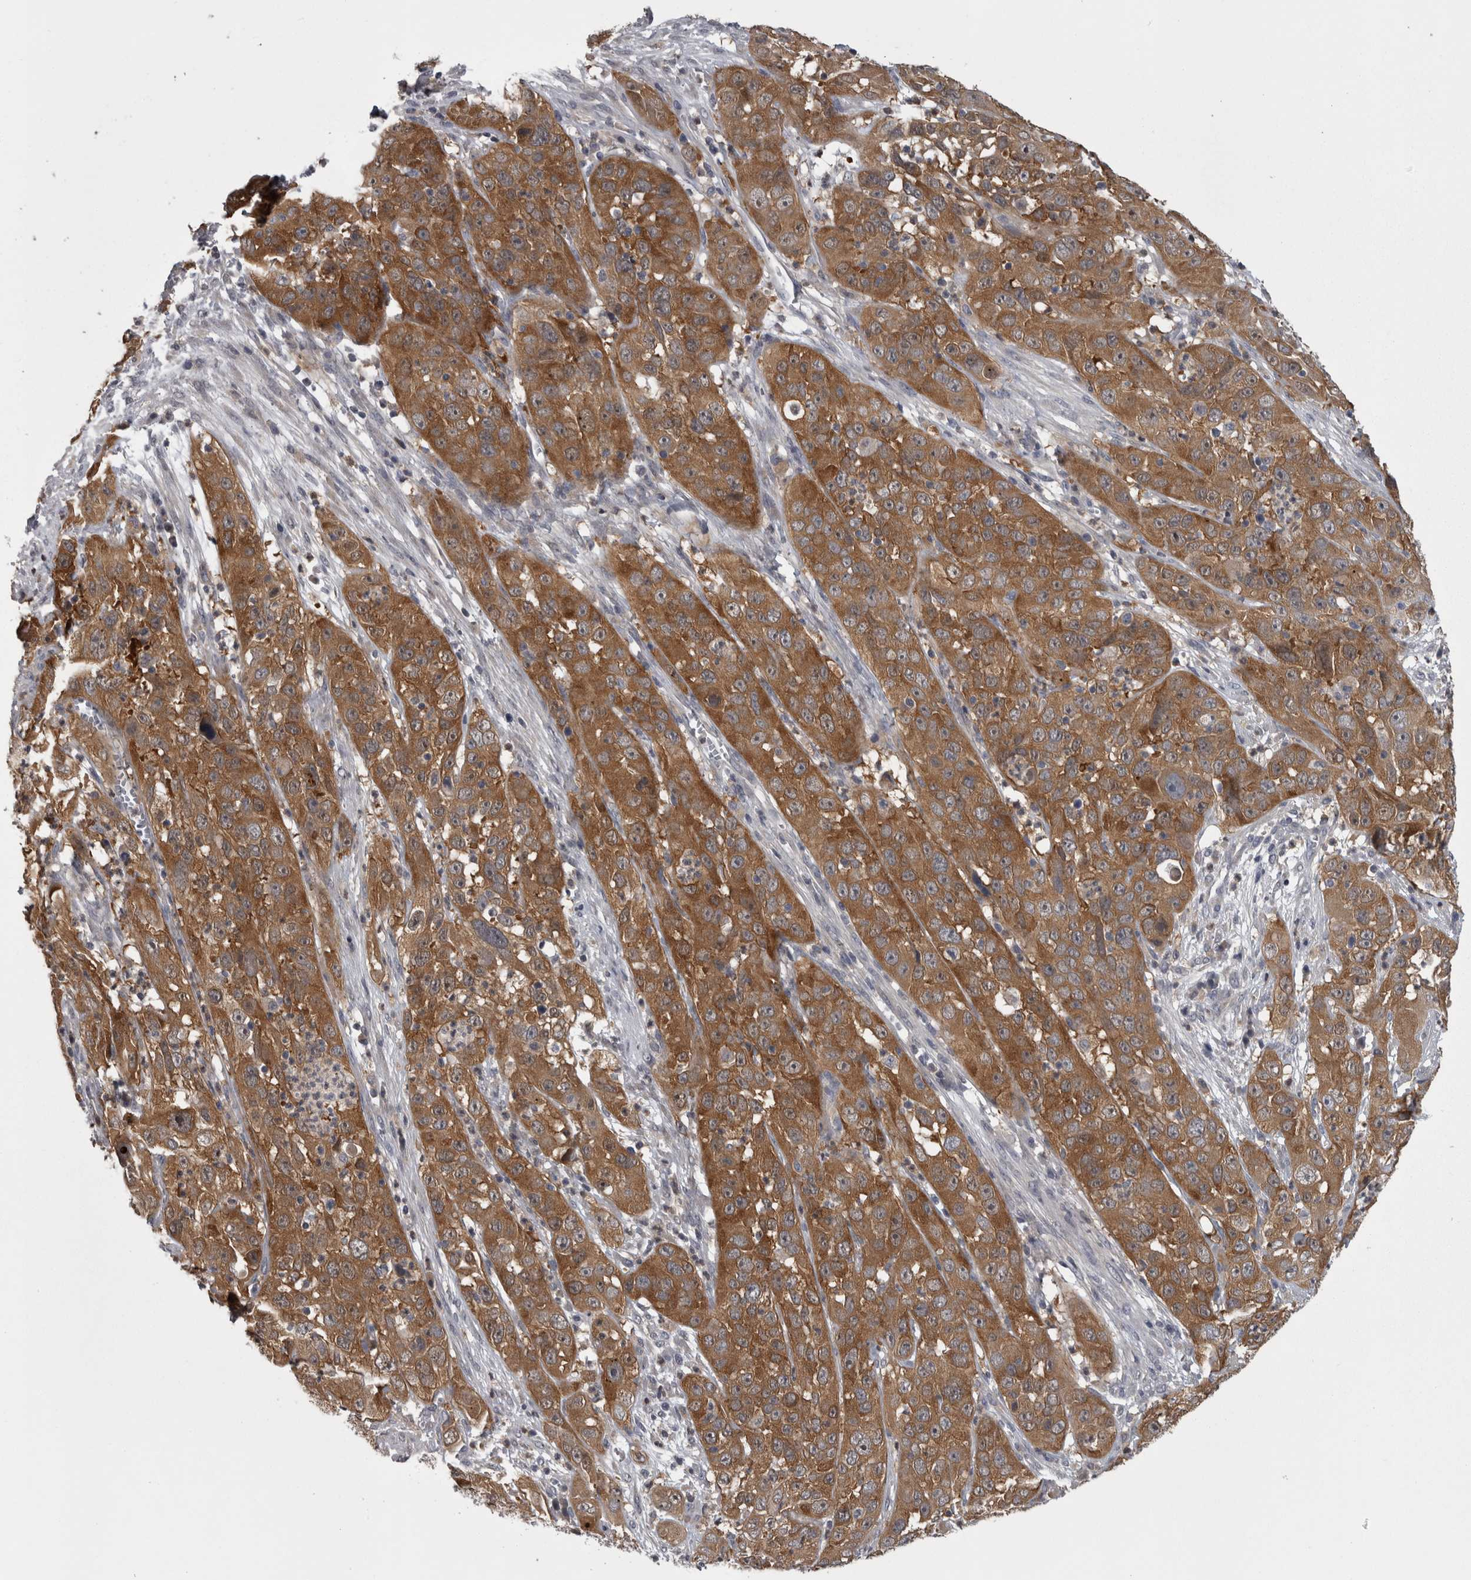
{"staining": {"intensity": "moderate", "quantity": ">75%", "location": "cytoplasmic/membranous"}, "tissue": "cervical cancer", "cell_type": "Tumor cells", "image_type": "cancer", "snomed": [{"axis": "morphology", "description": "Squamous cell carcinoma, NOS"}, {"axis": "topography", "description": "Cervix"}], "caption": "This histopathology image exhibits cervical squamous cell carcinoma stained with immunohistochemistry (IHC) to label a protein in brown. The cytoplasmic/membranous of tumor cells show moderate positivity for the protein. Nuclei are counter-stained blue.", "gene": "PRKCI", "patient": {"sex": "female", "age": 32}}